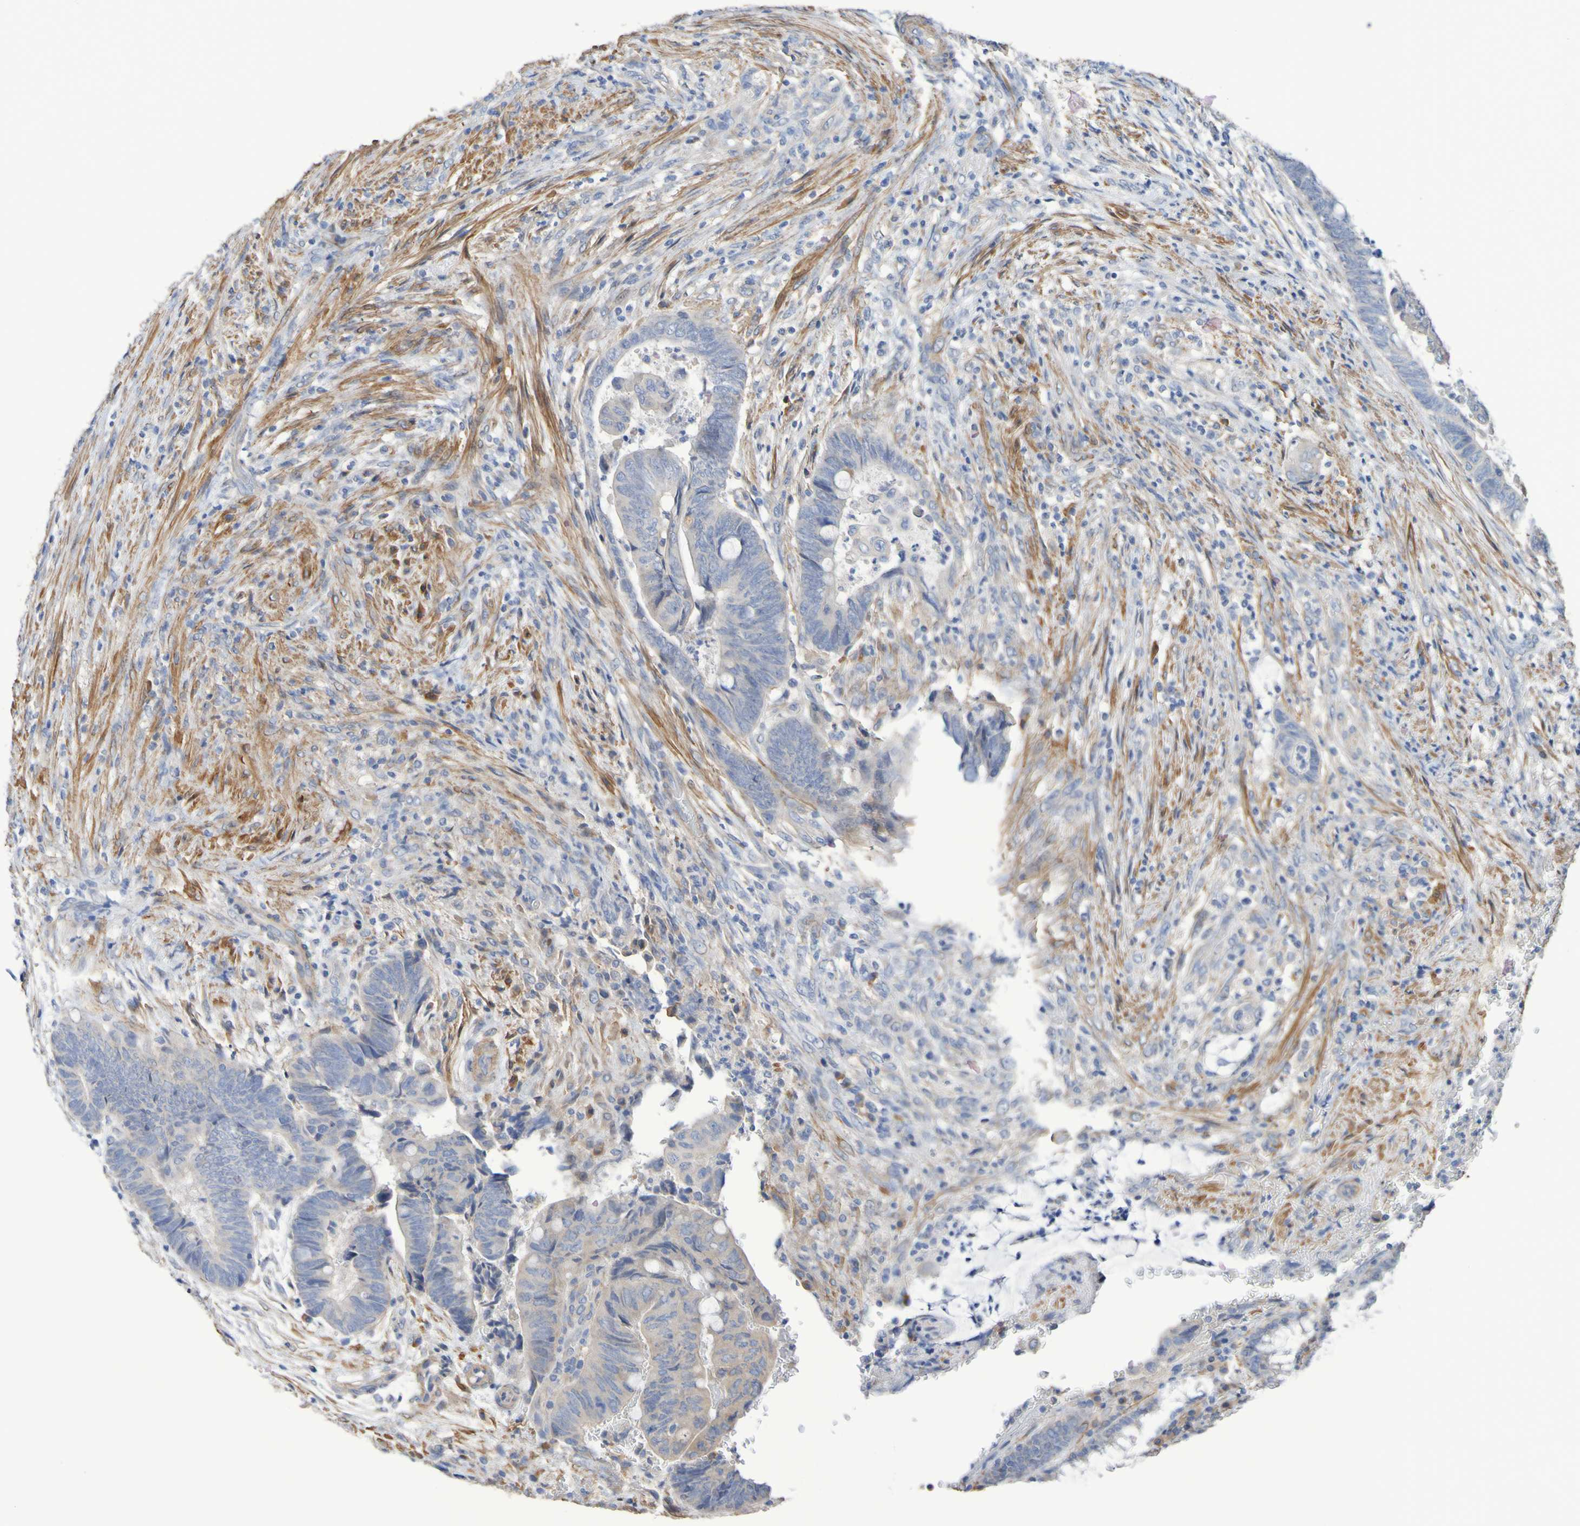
{"staining": {"intensity": "weak", "quantity": ">75%", "location": "cytoplasmic/membranous"}, "tissue": "colorectal cancer", "cell_type": "Tumor cells", "image_type": "cancer", "snomed": [{"axis": "morphology", "description": "Normal tissue, NOS"}, {"axis": "morphology", "description": "Adenocarcinoma, NOS"}, {"axis": "topography", "description": "Rectum"}, {"axis": "topography", "description": "Peripheral nerve tissue"}], "caption": "A micrograph of human colorectal cancer (adenocarcinoma) stained for a protein exhibits weak cytoplasmic/membranous brown staining in tumor cells.", "gene": "SRPRB", "patient": {"sex": "male", "age": 92}}